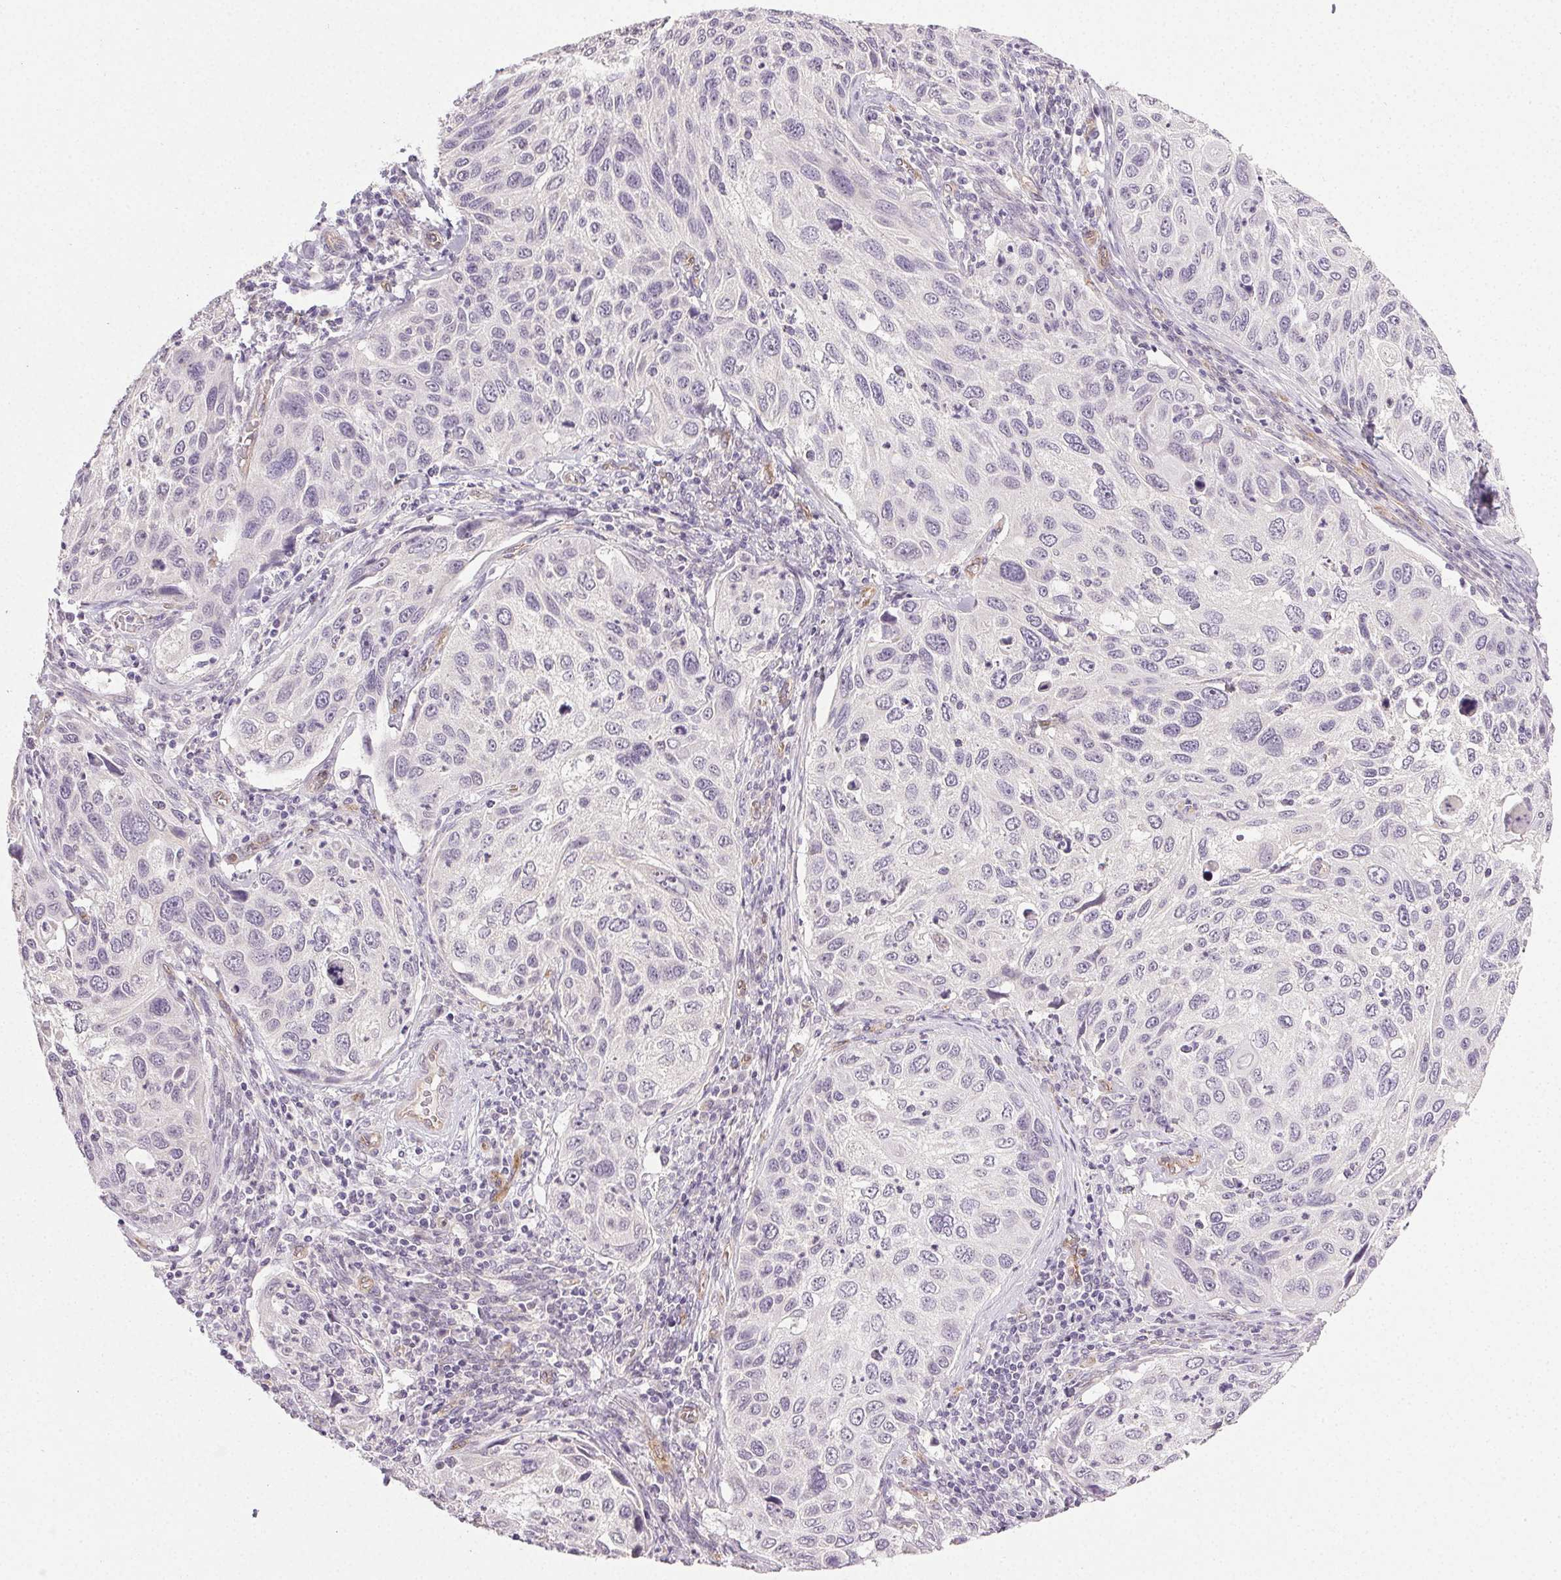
{"staining": {"intensity": "negative", "quantity": "none", "location": "none"}, "tissue": "cervical cancer", "cell_type": "Tumor cells", "image_type": "cancer", "snomed": [{"axis": "morphology", "description": "Squamous cell carcinoma, NOS"}, {"axis": "topography", "description": "Cervix"}], "caption": "Immunohistochemistry (IHC) micrograph of human cervical squamous cell carcinoma stained for a protein (brown), which exhibits no expression in tumor cells. (Stains: DAB (3,3'-diaminobenzidine) IHC with hematoxylin counter stain, Microscopy: brightfield microscopy at high magnification).", "gene": "PLCB1", "patient": {"sex": "female", "age": 70}}